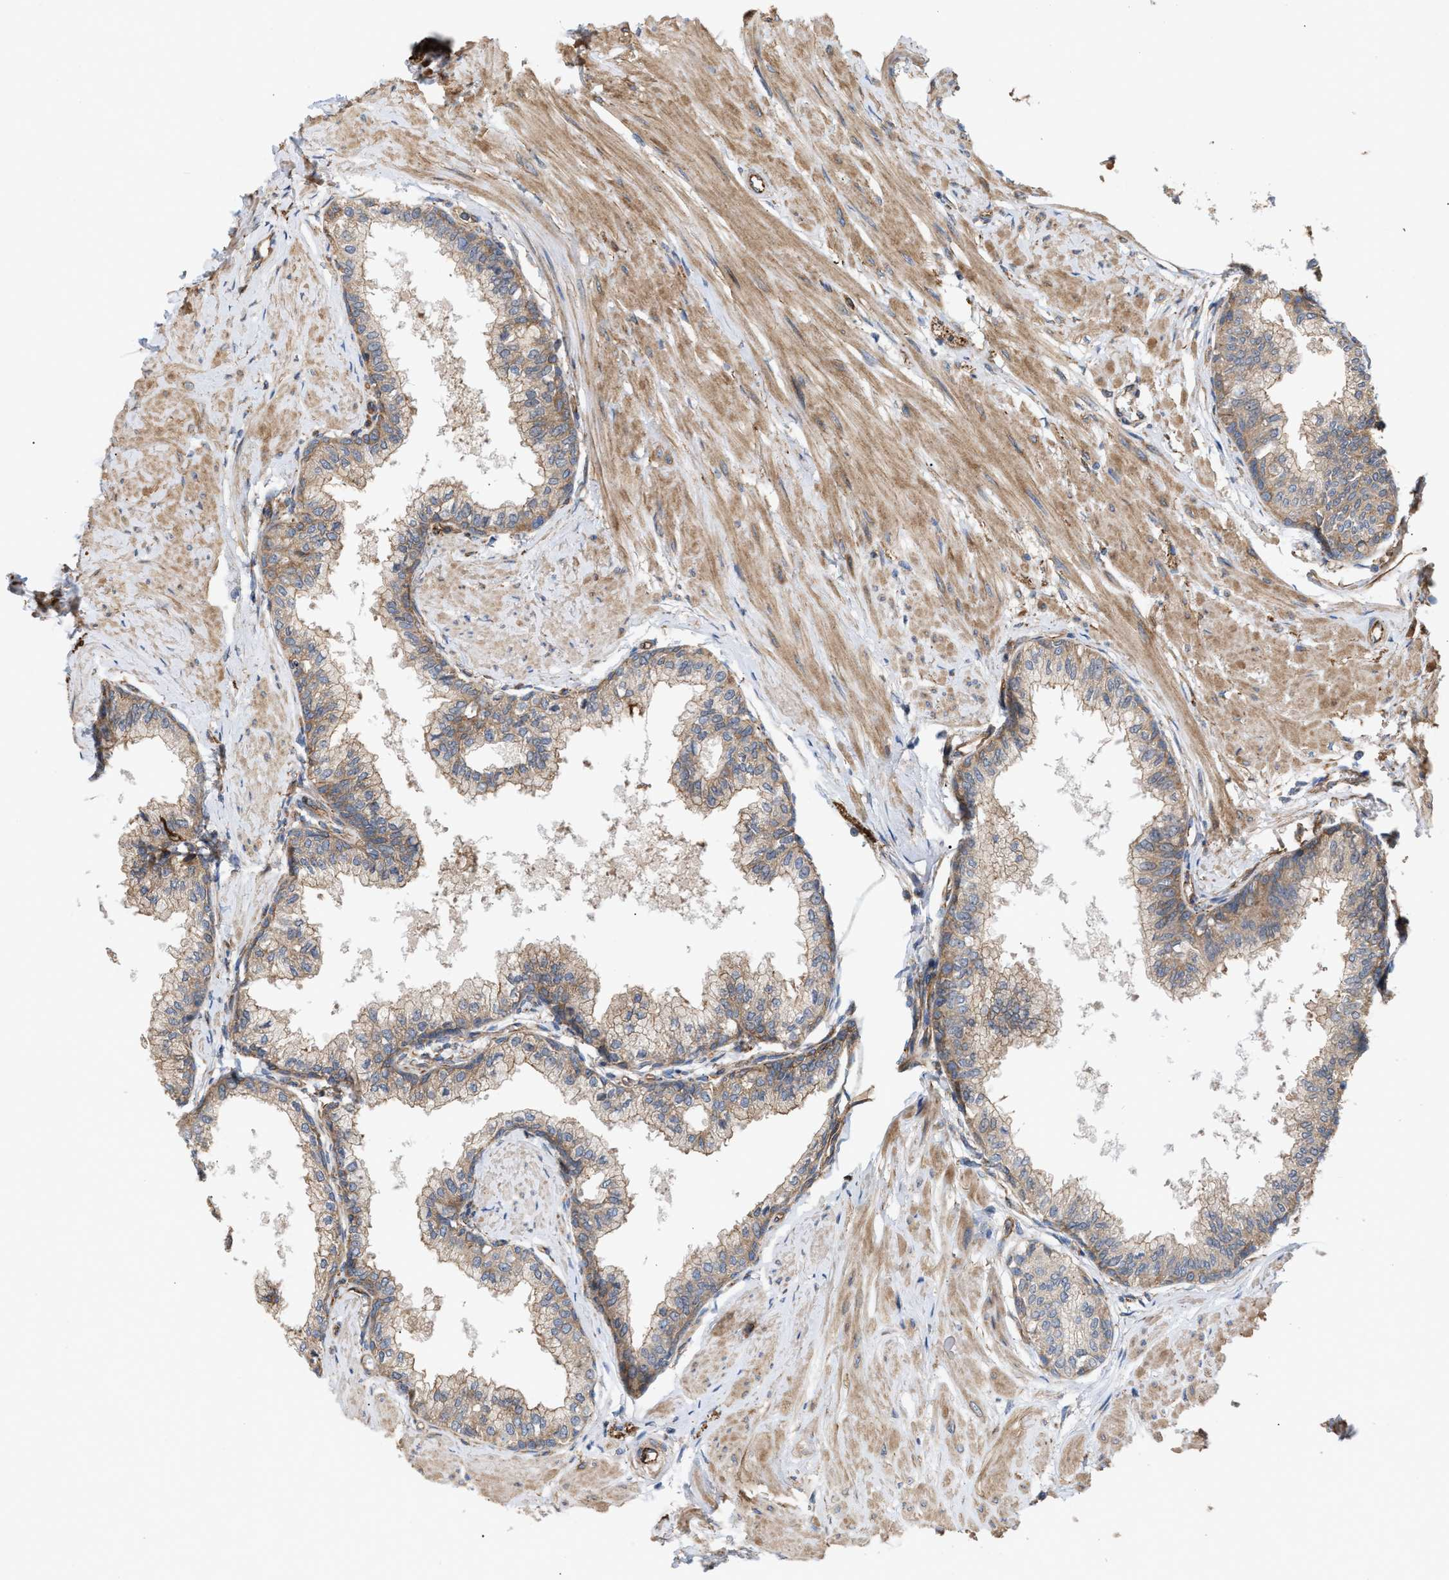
{"staining": {"intensity": "moderate", "quantity": ">75%", "location": "cytoplasmic/membranous"}, "tissue": "seminal vesicle", "cell_type": "Glandular cells", "image_type": "normal", "snomed": [{"axis": "morphology", "description": "Normal tissue, NOS"}, {"axis": "morphology", "description": "Adenocarcinoma, High grade"}, {"axis": "topography", "description": "Prostate"}, {"axis": "topography", "description": "Seminal veicle"}], "caption": "Protein staining of unremarkable seminal vesicle shows moderate cytoplasmic/membranous positivity in approximately >75% of glandular cells.", "gene": "EPS15L1", "patient": {"sex": "male", "age": 55}}